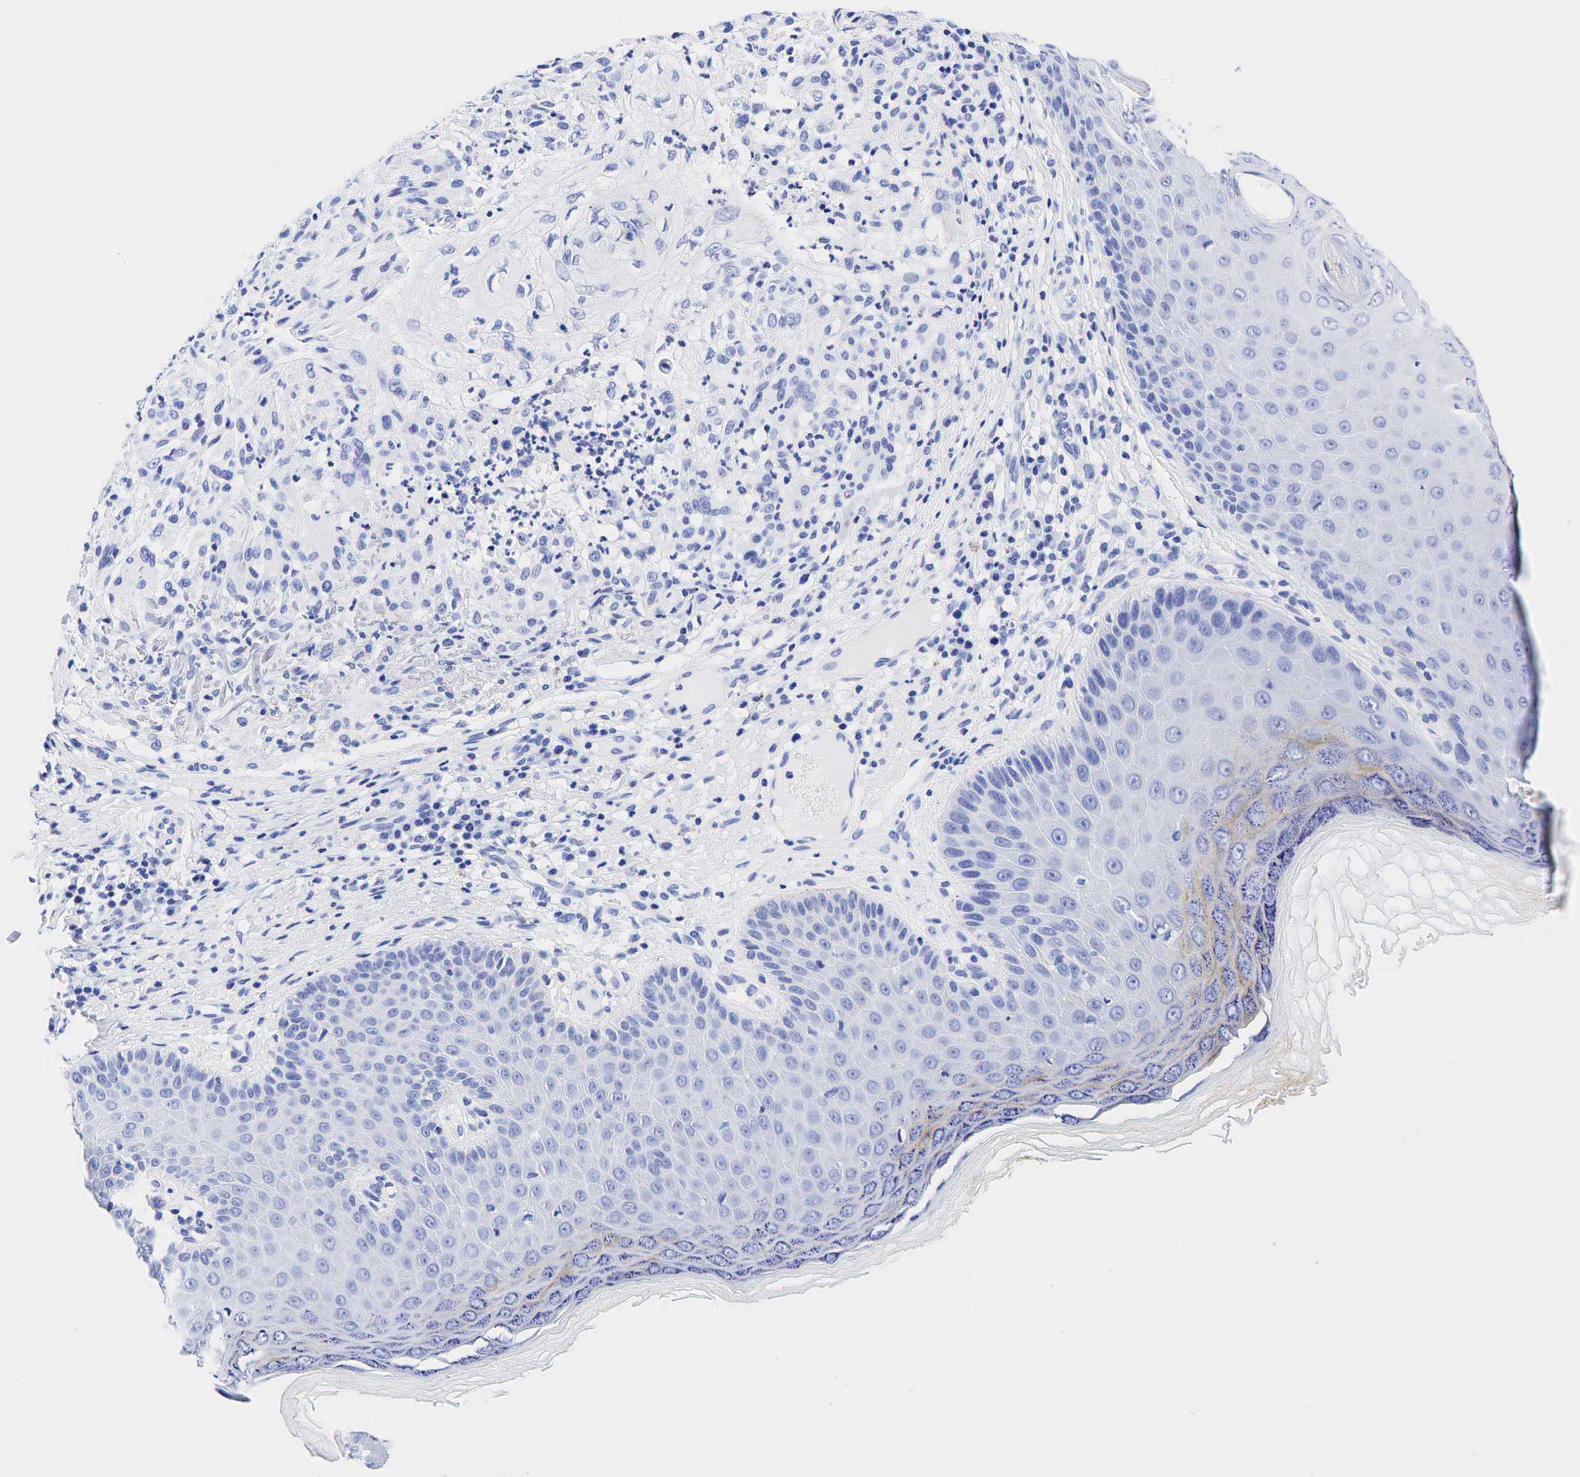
{"staining": {"intensity": "negative", "quantity": "none", "location": "none"}, "tissue": "skin cancer", "cell_type": "Tumor cells", "image_type": "cancer", "snomed": [{"axis": "morphology", "description": "Normal tissue, NOS"}, {"axis": "morphology", "description": "Basal cell carcinoma"}, {"axis": "topography", "description": "Skin"}], "caption": "IHC of basal cell carcinoma (skin) exhibits no staining in tumor cells.", "gene": "CEACAM5", "patient": {"sex": "male", "age": 74}}